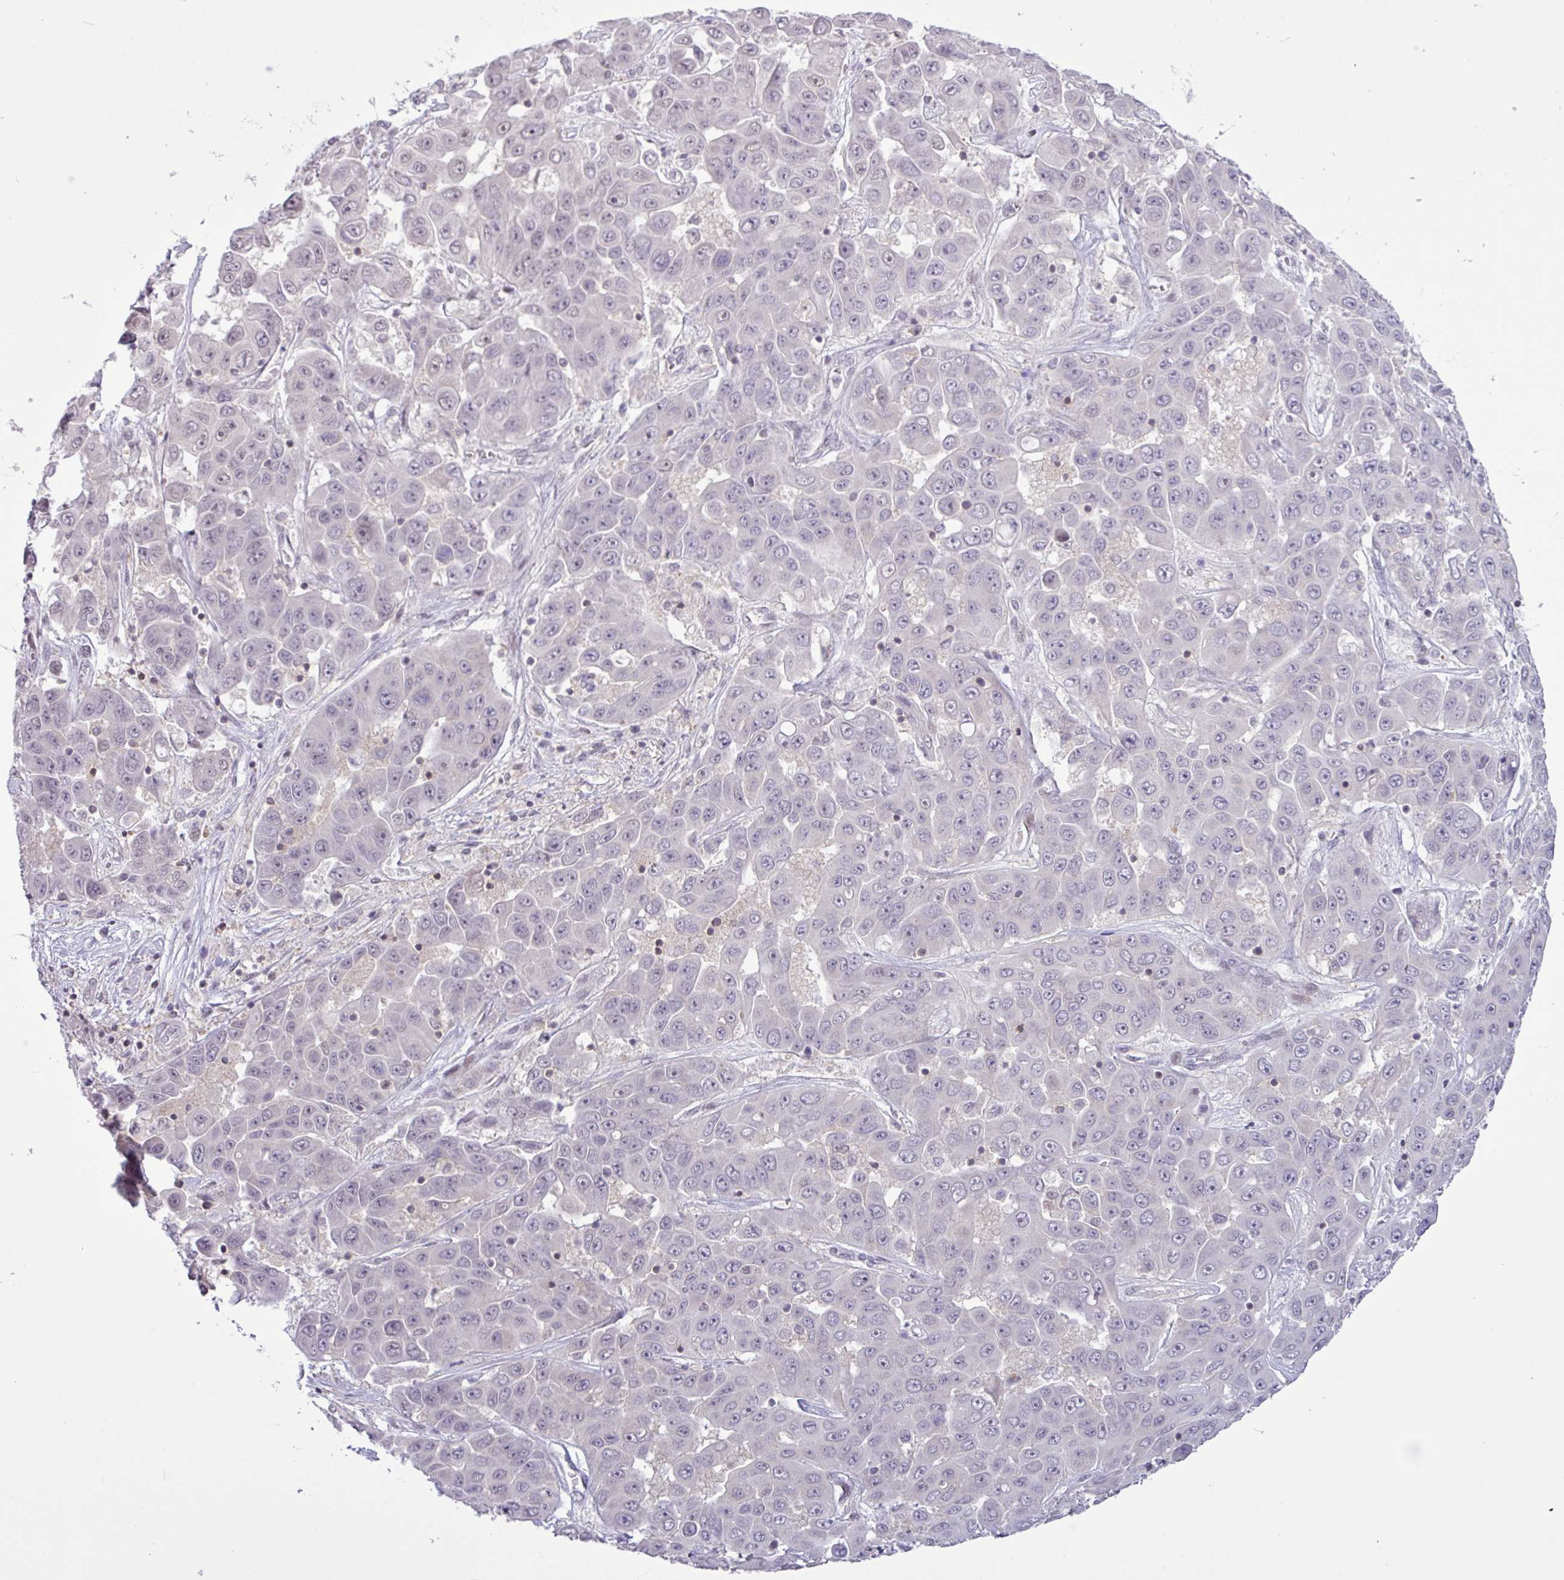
{"staining": {"intensity": "negative", "quantity": "none", "location": "none"}, "tissue": "liver cancer", "cell_type": "Tumor cells", "image_type": "cancer", "snomed": [{"axis": "morphology", "description": "Cholangiocarcinoma"}, {"axis": "topography", "description": "Liver"}], "caption": "An immunohistochemistry (IHC) photomicrograph of liver cancer is shown. There is no staining in tumor cells of liver cancer.", "gene": "RTL3", "patient": {"sex": "female", "age": 52}}